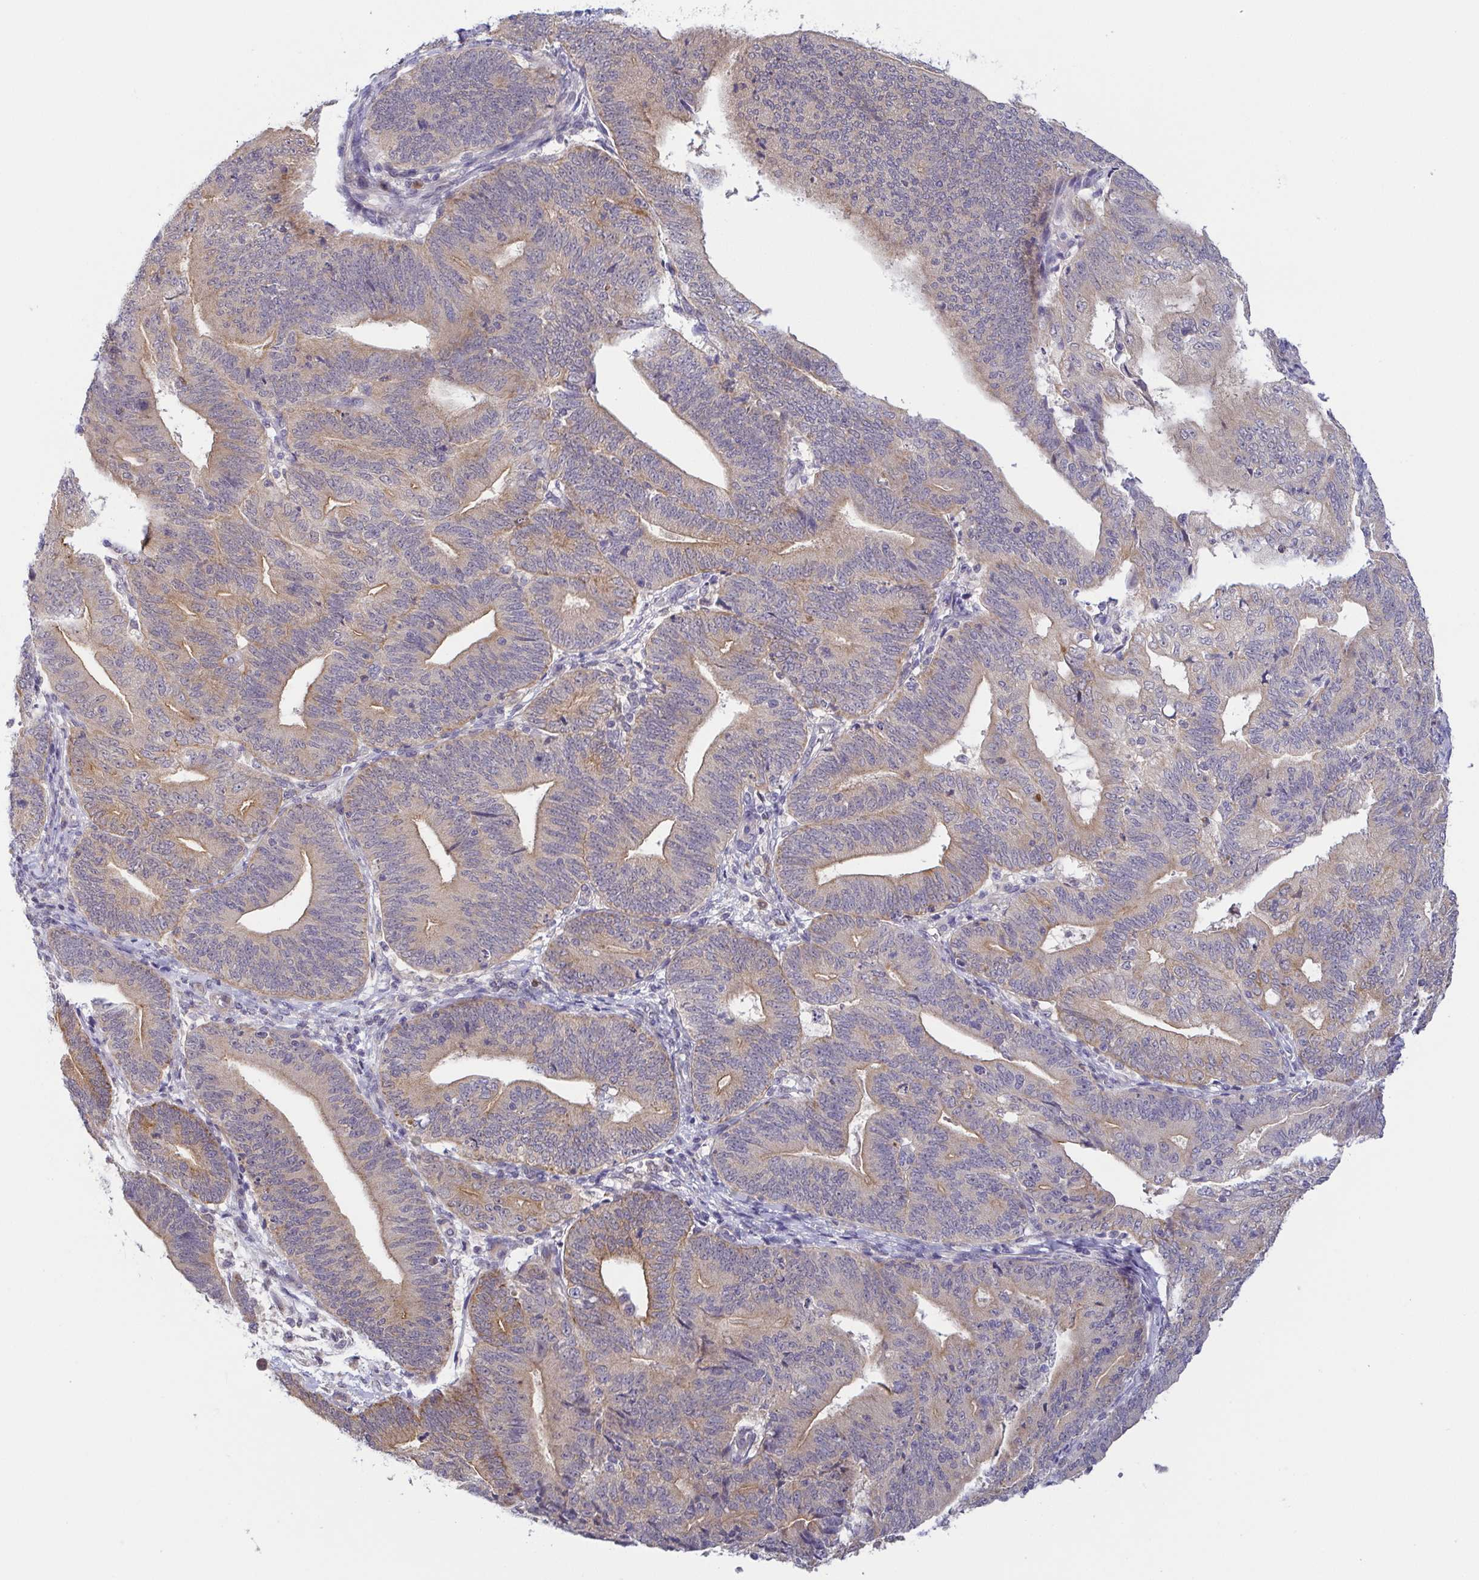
{"staining": {"intensity": "weak", "quantity": "25%-75%", "location": "cytoplasmic/membranous"}, "tissue": "endometrial cancer", "cell_type": "Tumor cells", "image_type": "cancer", "snomed": [{"axis": "morphology", "description": "Adenocarcinoma, NOS"}, {"axis": "topography", "description": "Endometrium"}], "caption": "Immunohistochemistry micrograph of neoplastic tissue: human endometrial cancer (adenocarcinoma) stained using IHC shows low levels of weak protein expression localized specifically in the cytoplasmic/membranous of tumor cells, appearing as a cytoplasmic/membranous brown color.", "gene": "BCL2L1", "patient": {"sex": "female", "age": 70}}